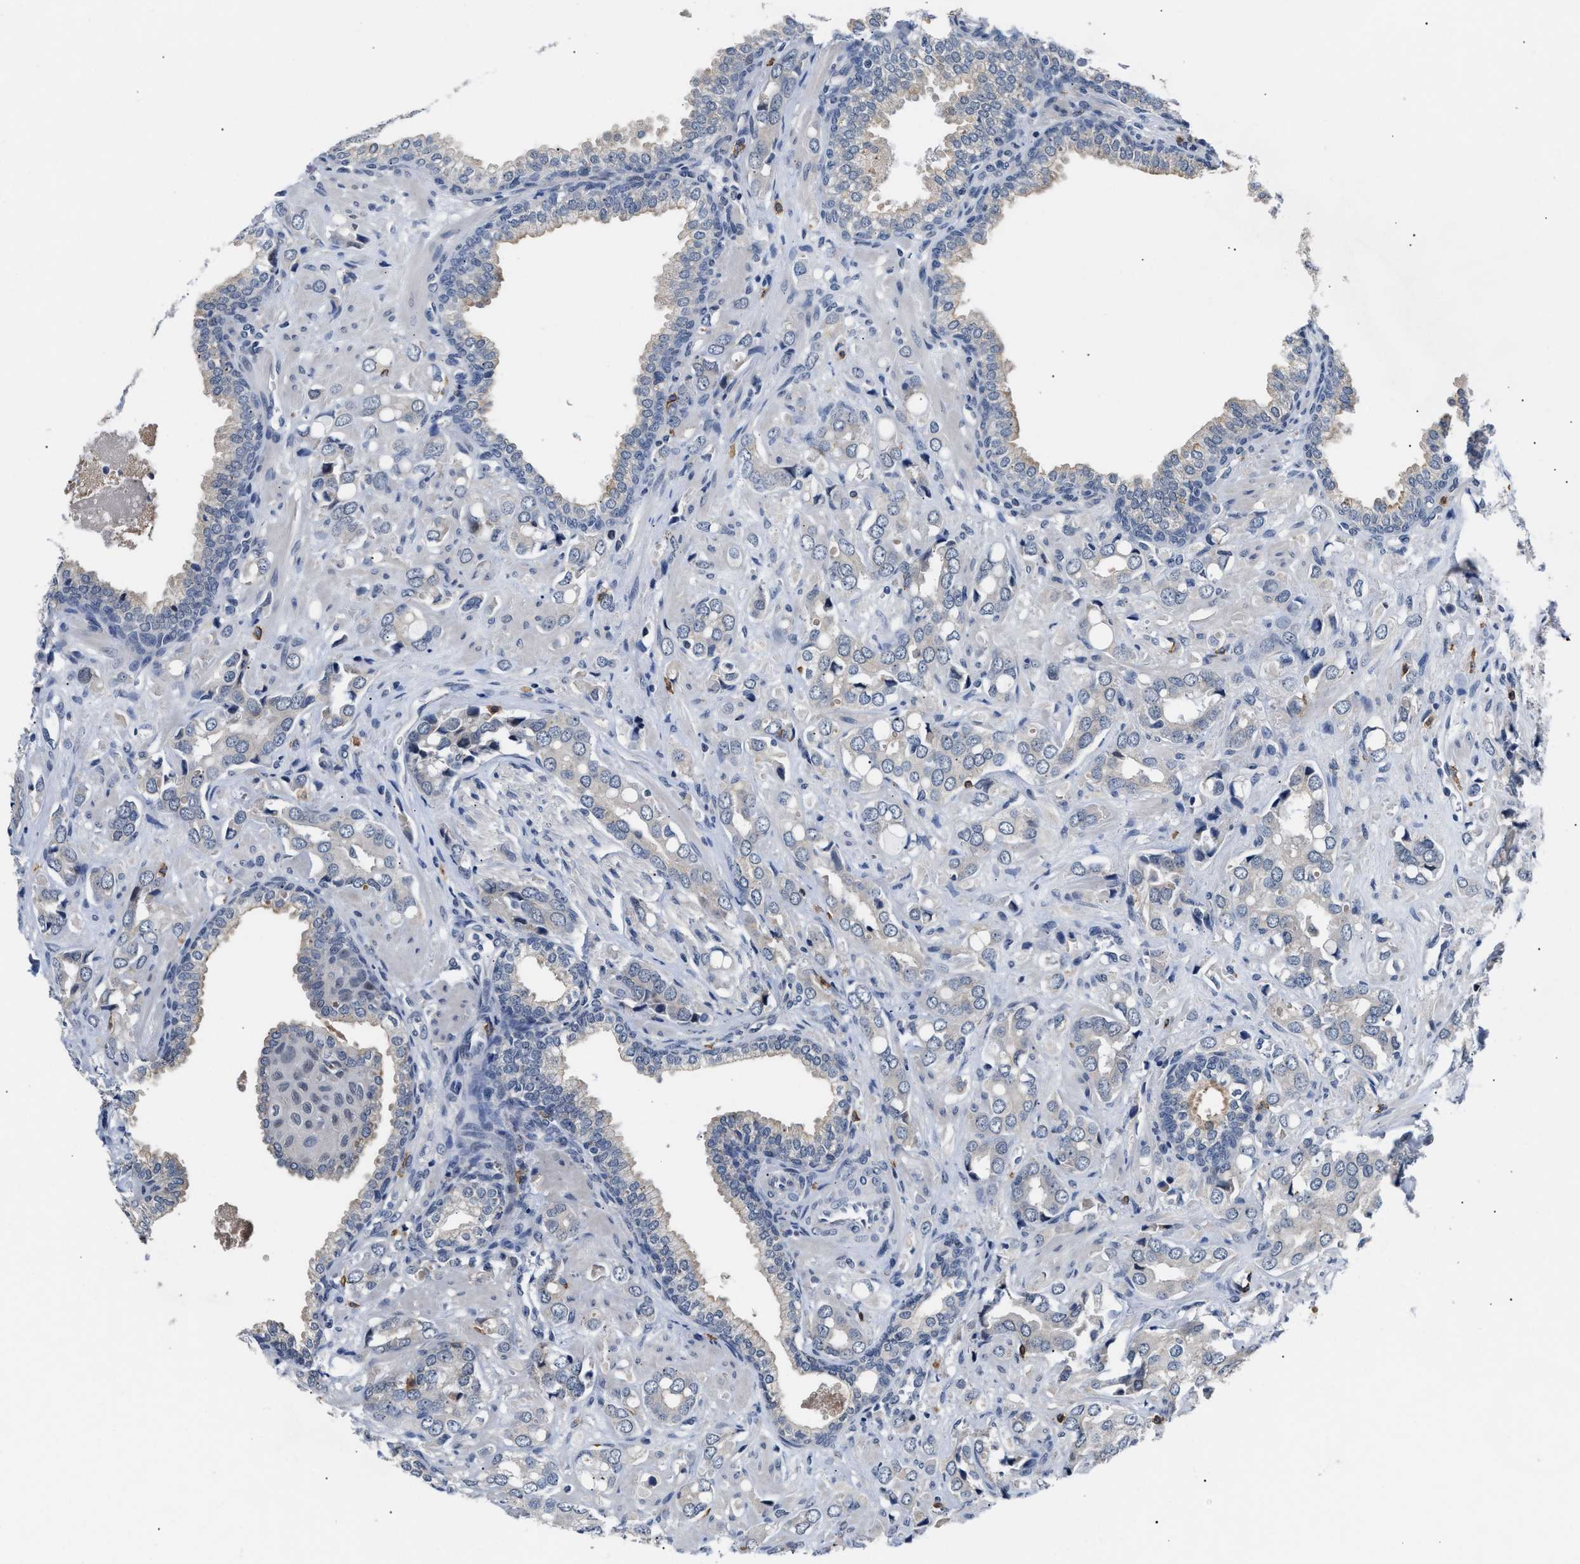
{"staining": {"intensity": "negative", "quantity": "none", "location": "none"}, "tissue": "prostate cancer", "cell_type": "Tumor cells", "image_type": "cancer", "snomed": [{"axis": "morphology", "description": "Adenocarcinoma, High grade"}, {"axis": "topography", "description": "Prostate"}], "caption": "This is a histopathology image of immunohistochemistry (IHC) staining of prostate cancer, which shows no expression in tumor cells.", "gene": "TXNRD3", "patient": {"sex": "male", "age": 52}}